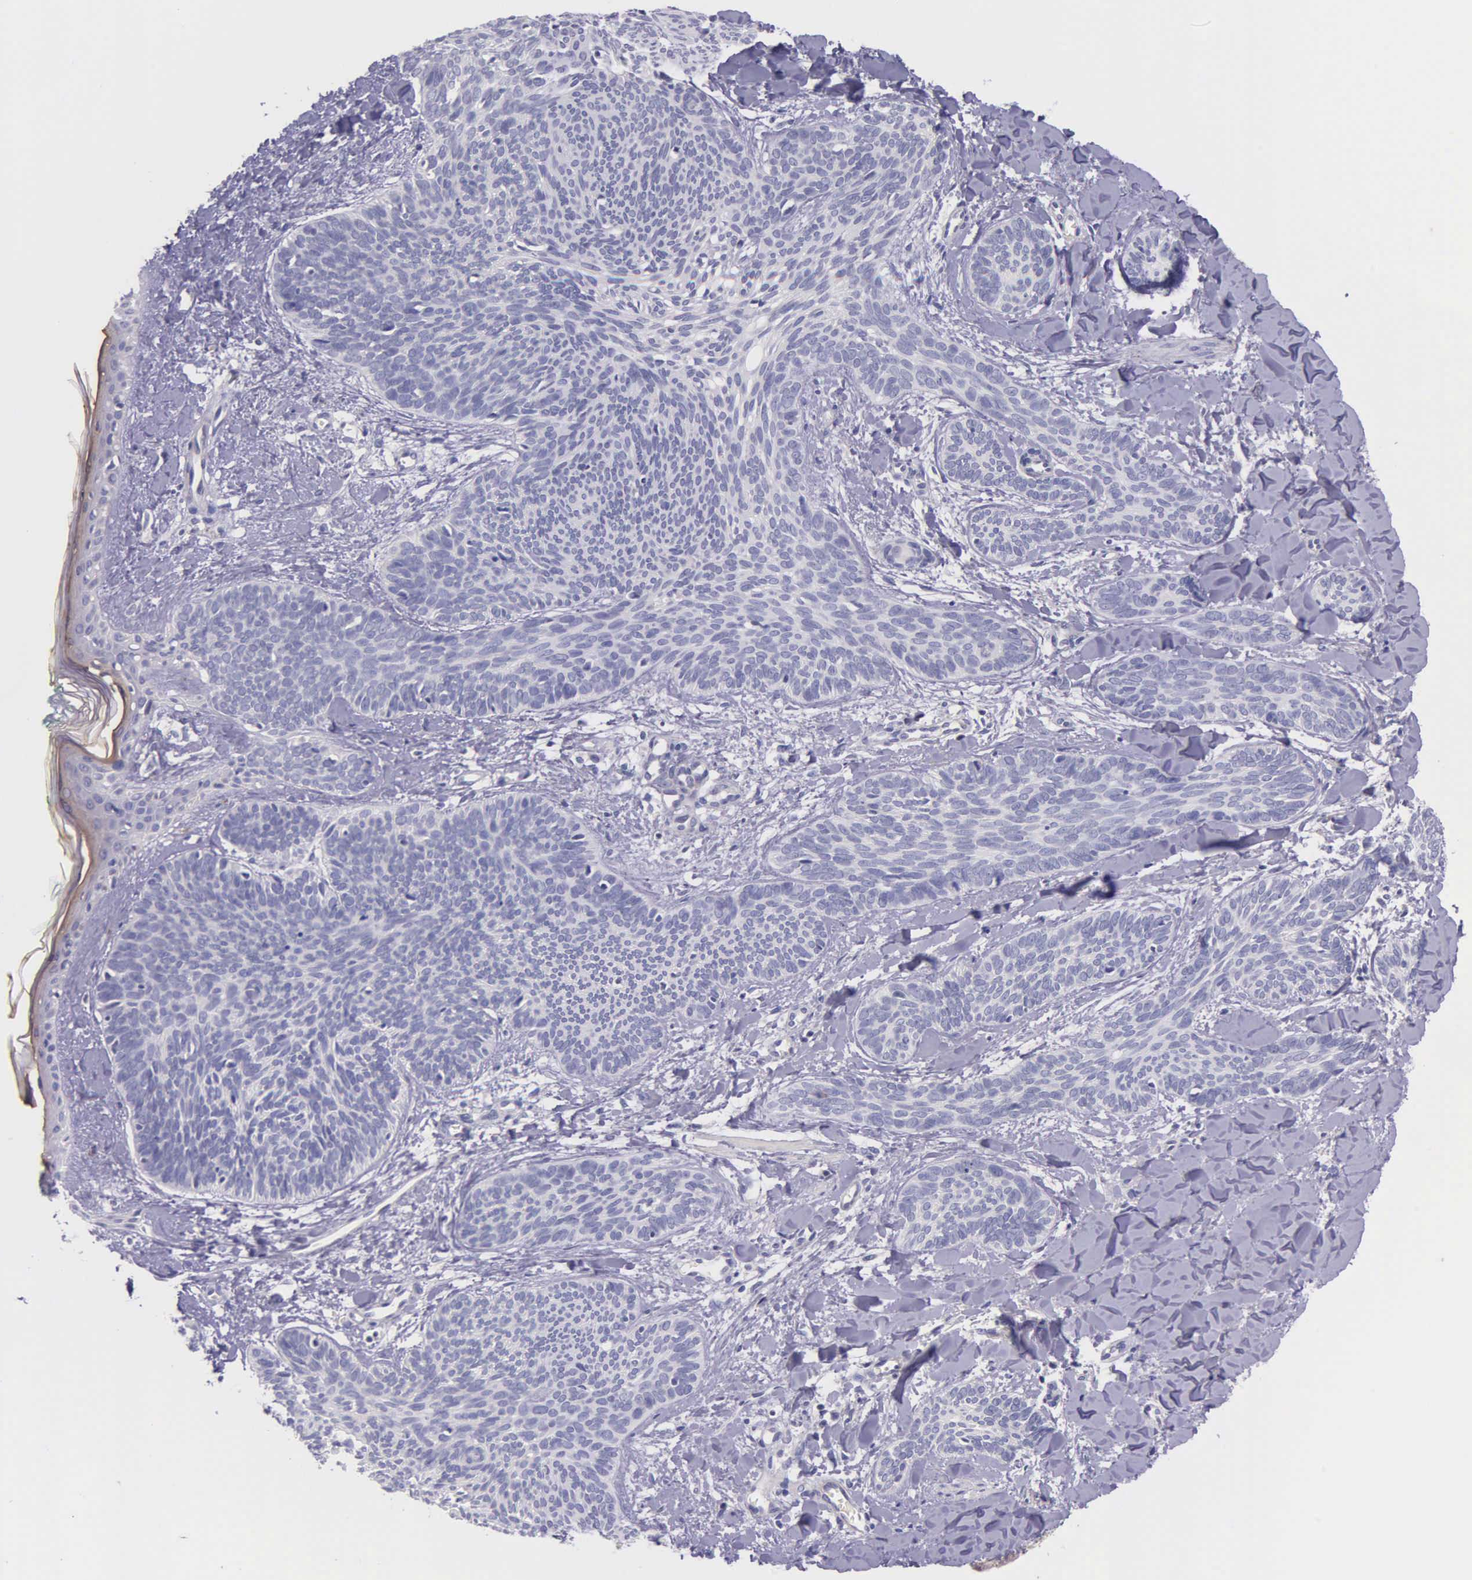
{"staining": {"intensity": "negative", "quantity": "none", "location": "none"}, "tissue": "skin cancer", "cell_type": "Tumor cells", "image_type": "cancer", "snomed": [{"axis": "morphology", "description": "Basal cell carcinoma"}, {"axis": "topography", "description": "Skin"}], "caption": "Immunohistochemical staining of skin cancer (basal cell carcinoma) reveals no significant staining in tumor cells.", "gene": "THSD7A", "patient": {"sex": "female", "age": 81}}